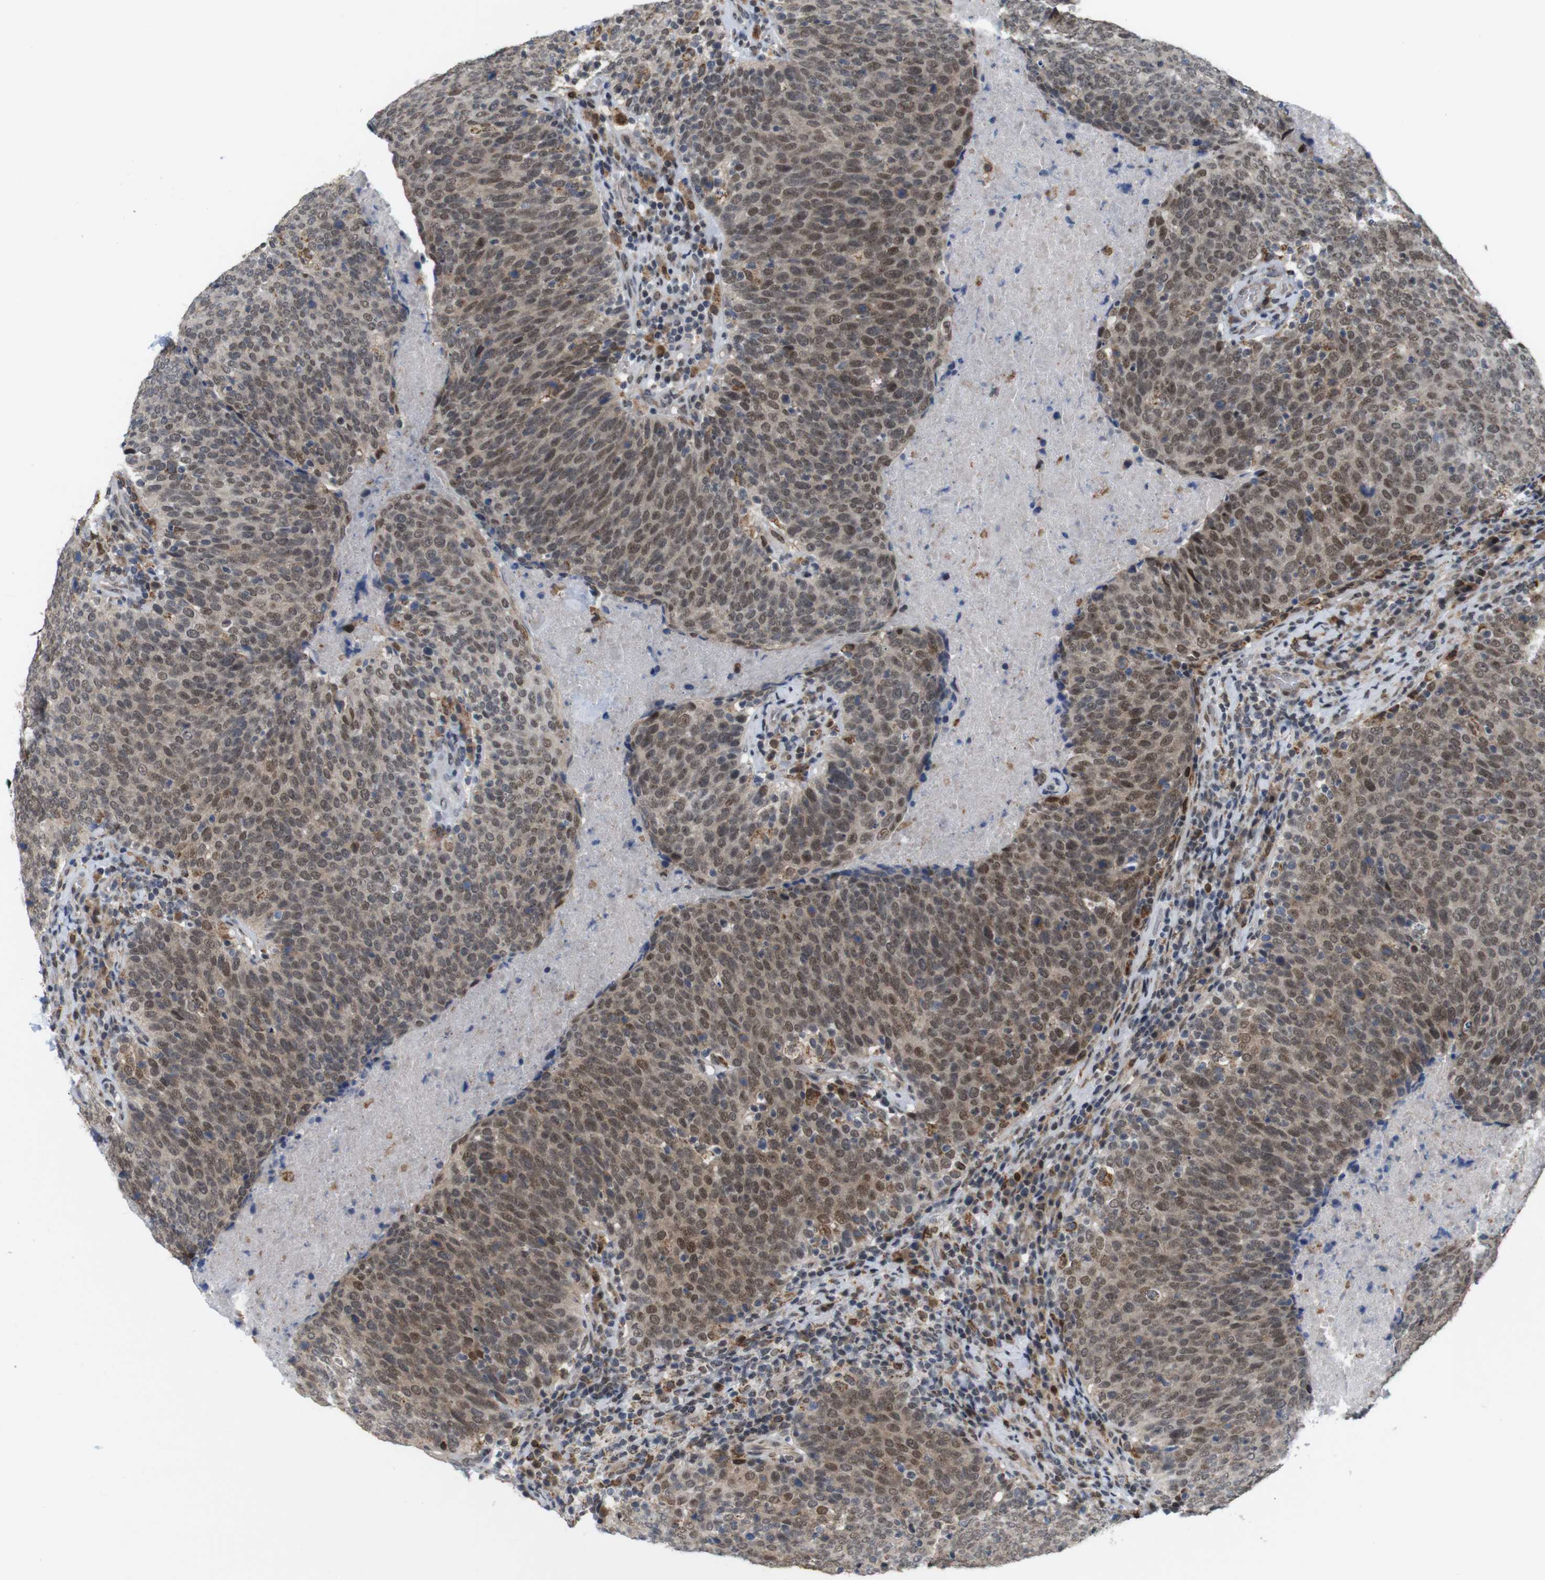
{"staining": {"intensity": "moderate", "quantity": ">75%", "location": "cytoplasmic/membranous,nuclear"}, "tissue": "head and neck cancer", "cell_type": "Tumor cells", "image_type": "cancer", "snomed": [{"axis": "morphology", "description": "Squamous cell carcinoma, NOS"}, {"axis": "morphology", "description": "Squamous cell carcinoma, metastatic, NOS"}, {"axis": "topography", "description": "Lymph node"}, {"axis": "topography", "description": "Head-Neck"}], "caption": "Protein staining of head and neck metastatic squamous cell carcinoma tissue displays moderate cytoplasmic/membranous and nuclear staining in about >75% of tumor cells.", "gene": "PNMA8A", "patient": {"sex": "male", "age": 62}}